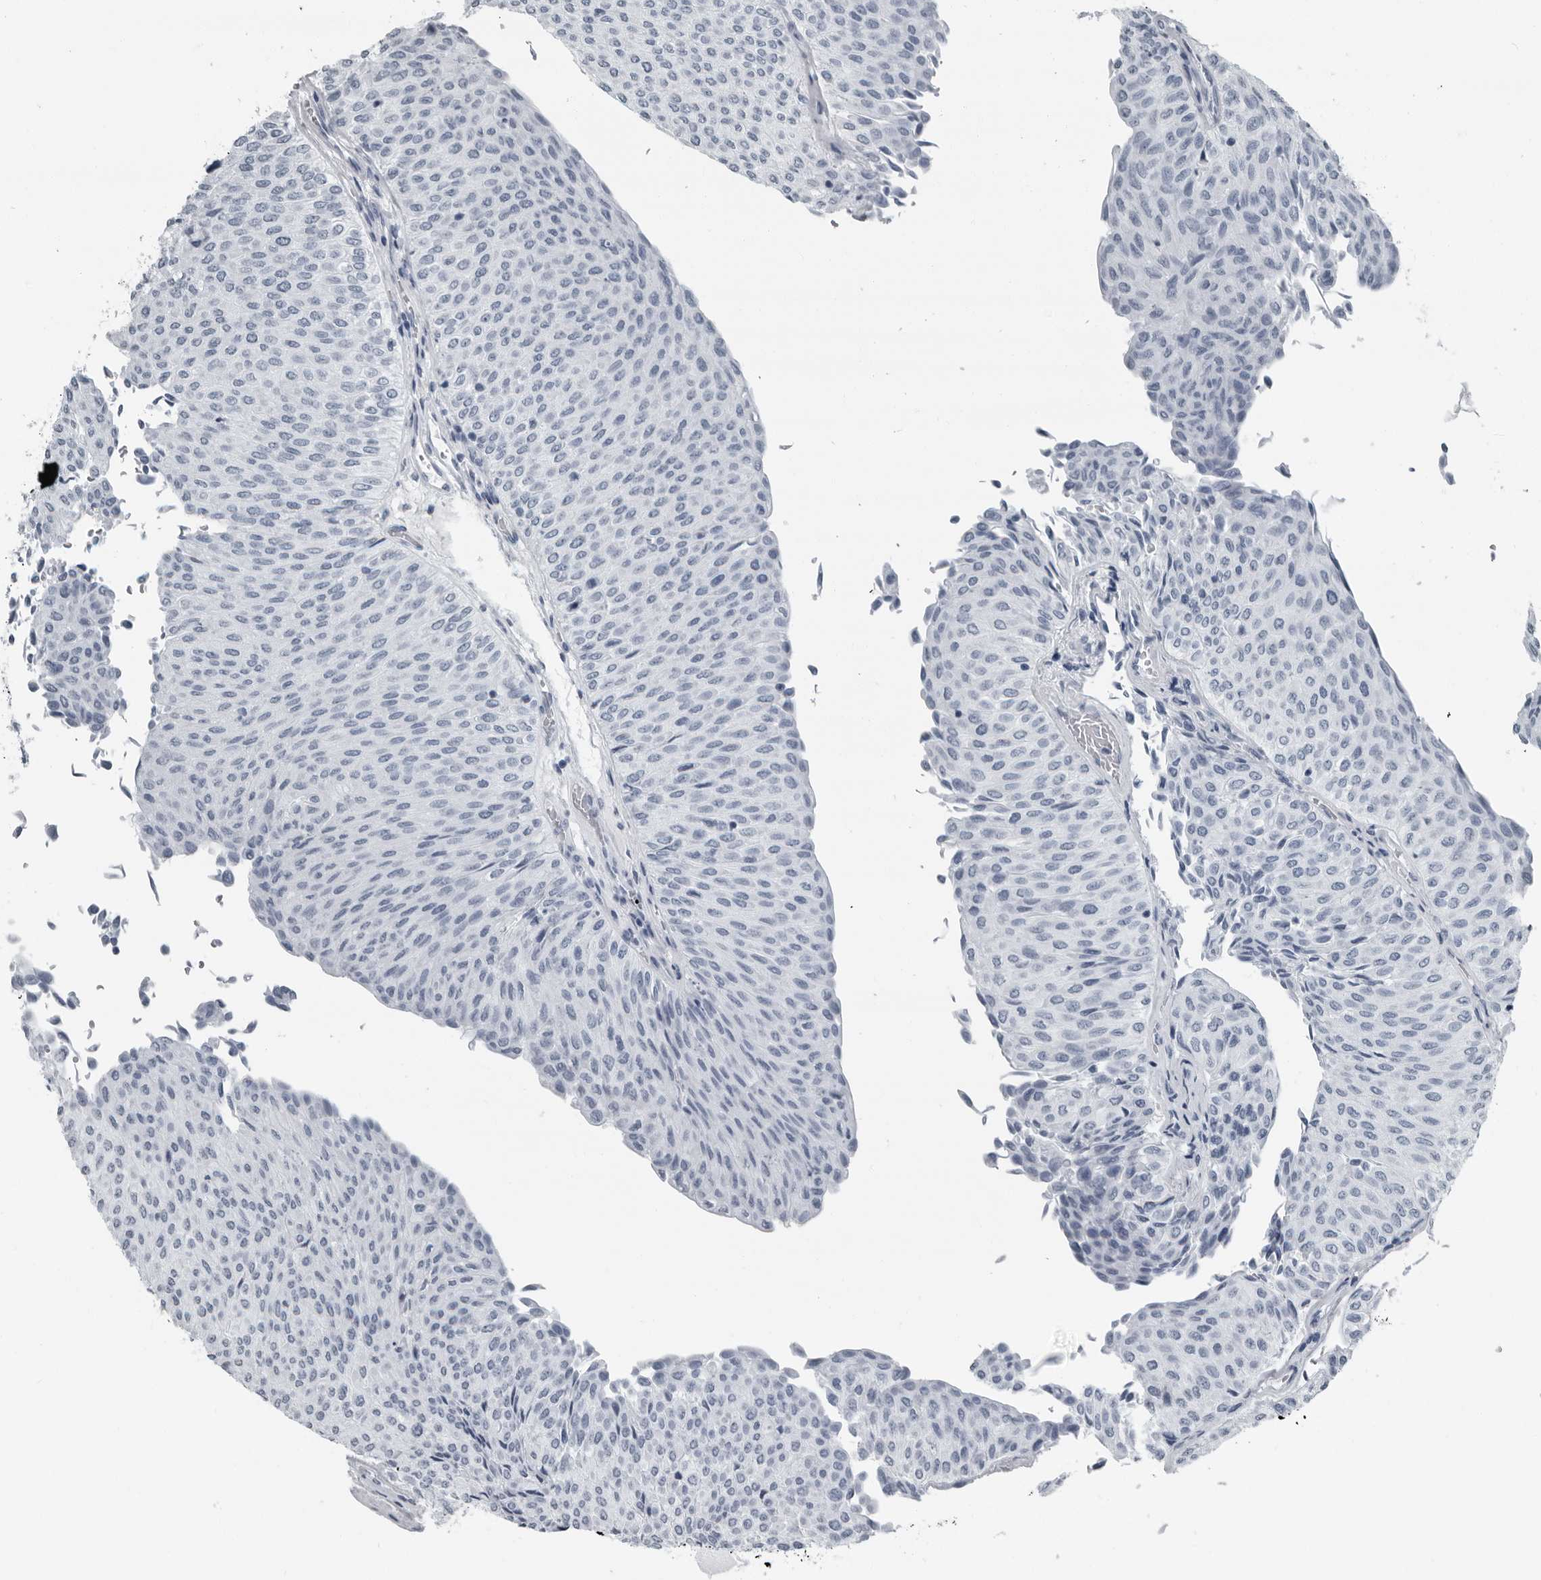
{"staining": {"intensity": "negative", "quantity": "none", "location": "none"}, "tissue": "urothelial cancer", "cell_type": "Tumor cells", "image_type": "cancer", "snomed": [{"axis": "morphology", "description": "Urothelial carcinoma, Low grade"}, {"axis": "topography", "description": "Urinary bladder"}], "caption": "The image exhibits no staining of tumor cells in urothelial cancer.", "gene": "PRSS1", "patient": {"sex": "male", "age": 78}}